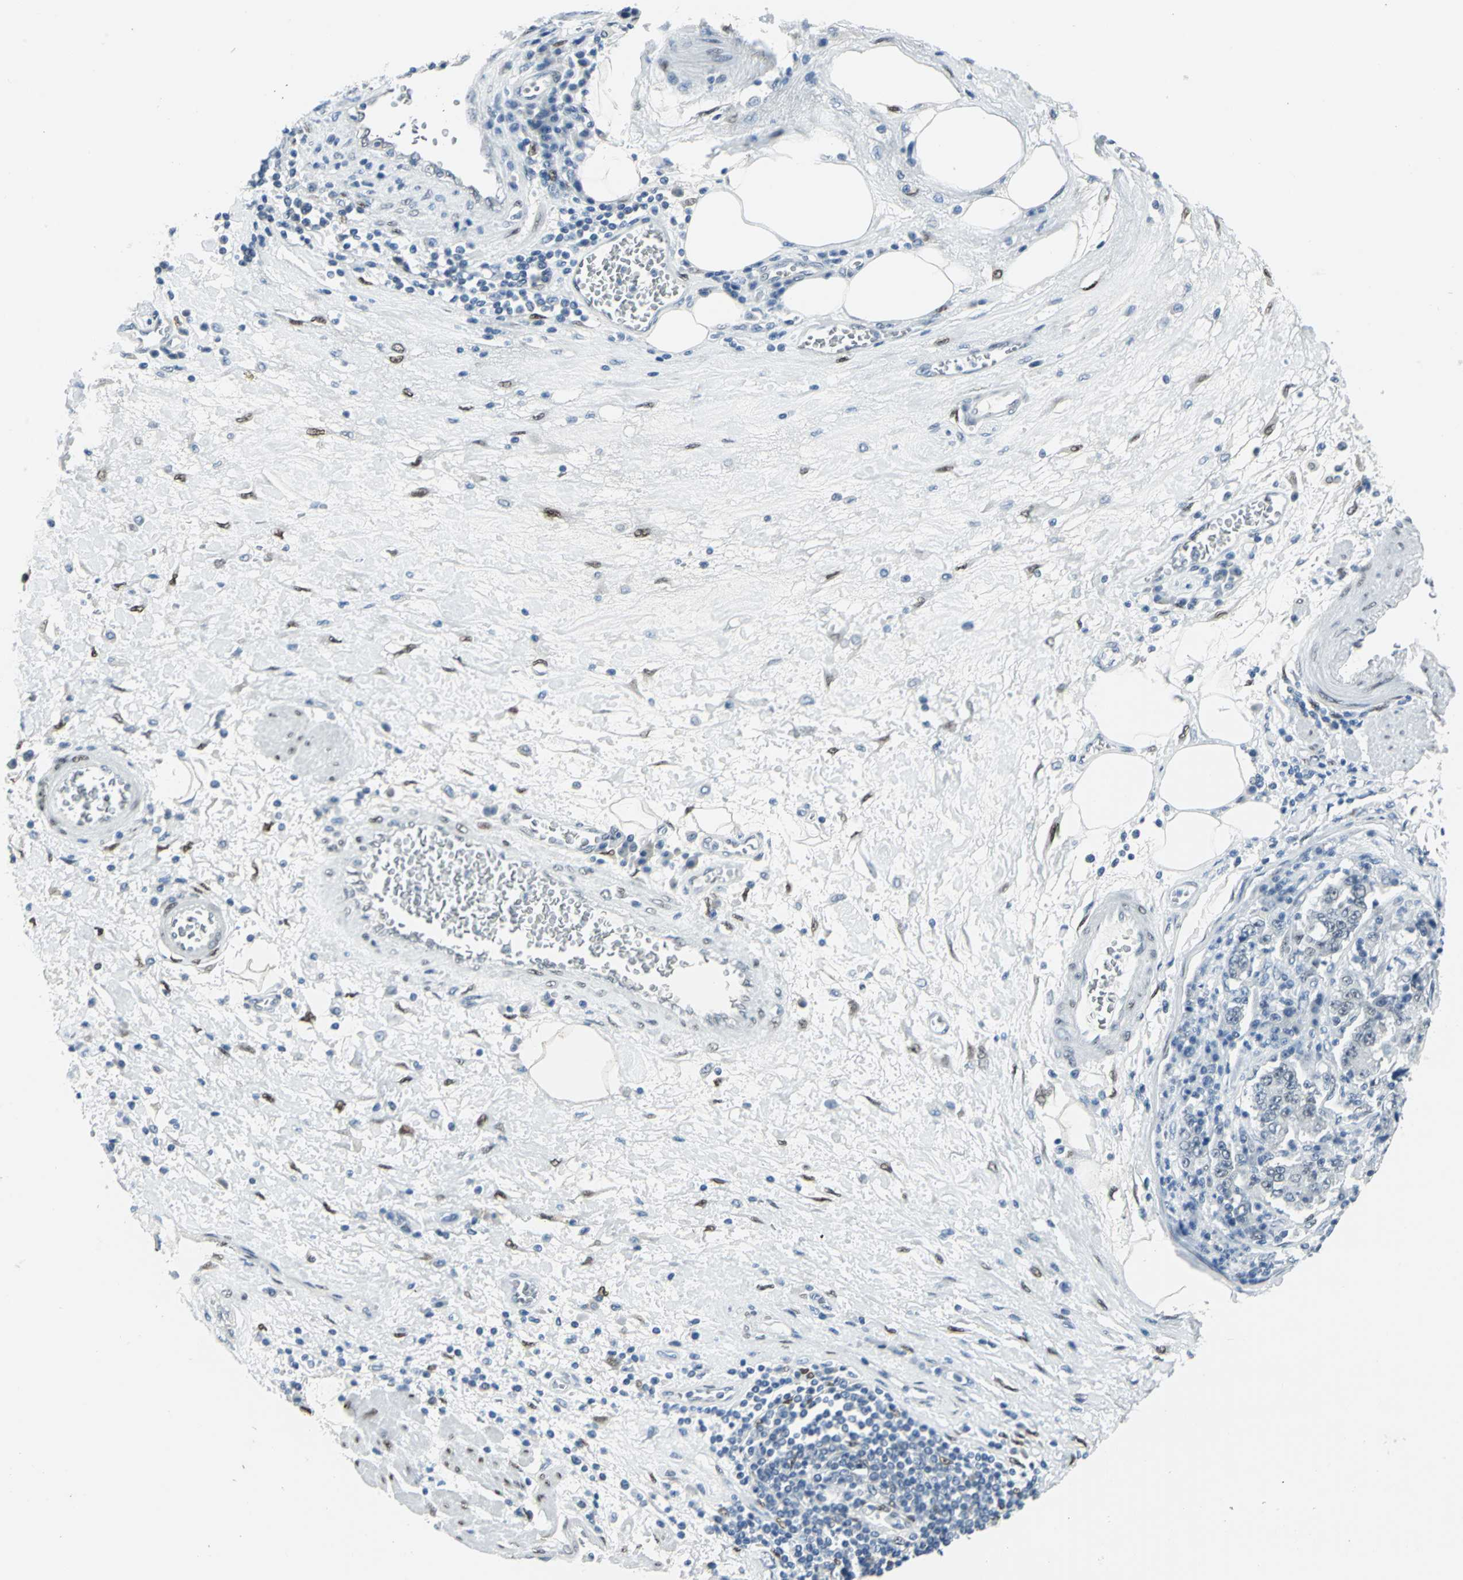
{"staining": {"intensity": "negative", "quantity": "none", "location": "none"}, "tissue": "stomach cancer", "cell_type": "Tumor cells", "image_type": "cancer", "snomed": [{"axis": "morphology", "description": "Normal tissue, NOS"}, {"axis": "morphology", "description": "Adenocarcinoma, NOS"}, {"axis": "topography", "description": "Stomach, upper"}, {"axis": "topography", "description": "Stomach"}], "caption": "IHC of adenocarcinoma (stomach) displays no expression in tumor cells. (Brightfield microscopy of DAB IHC at high magnification).", "gene": "MEIS2", "patient": {"sex": "male", "age": 59}}